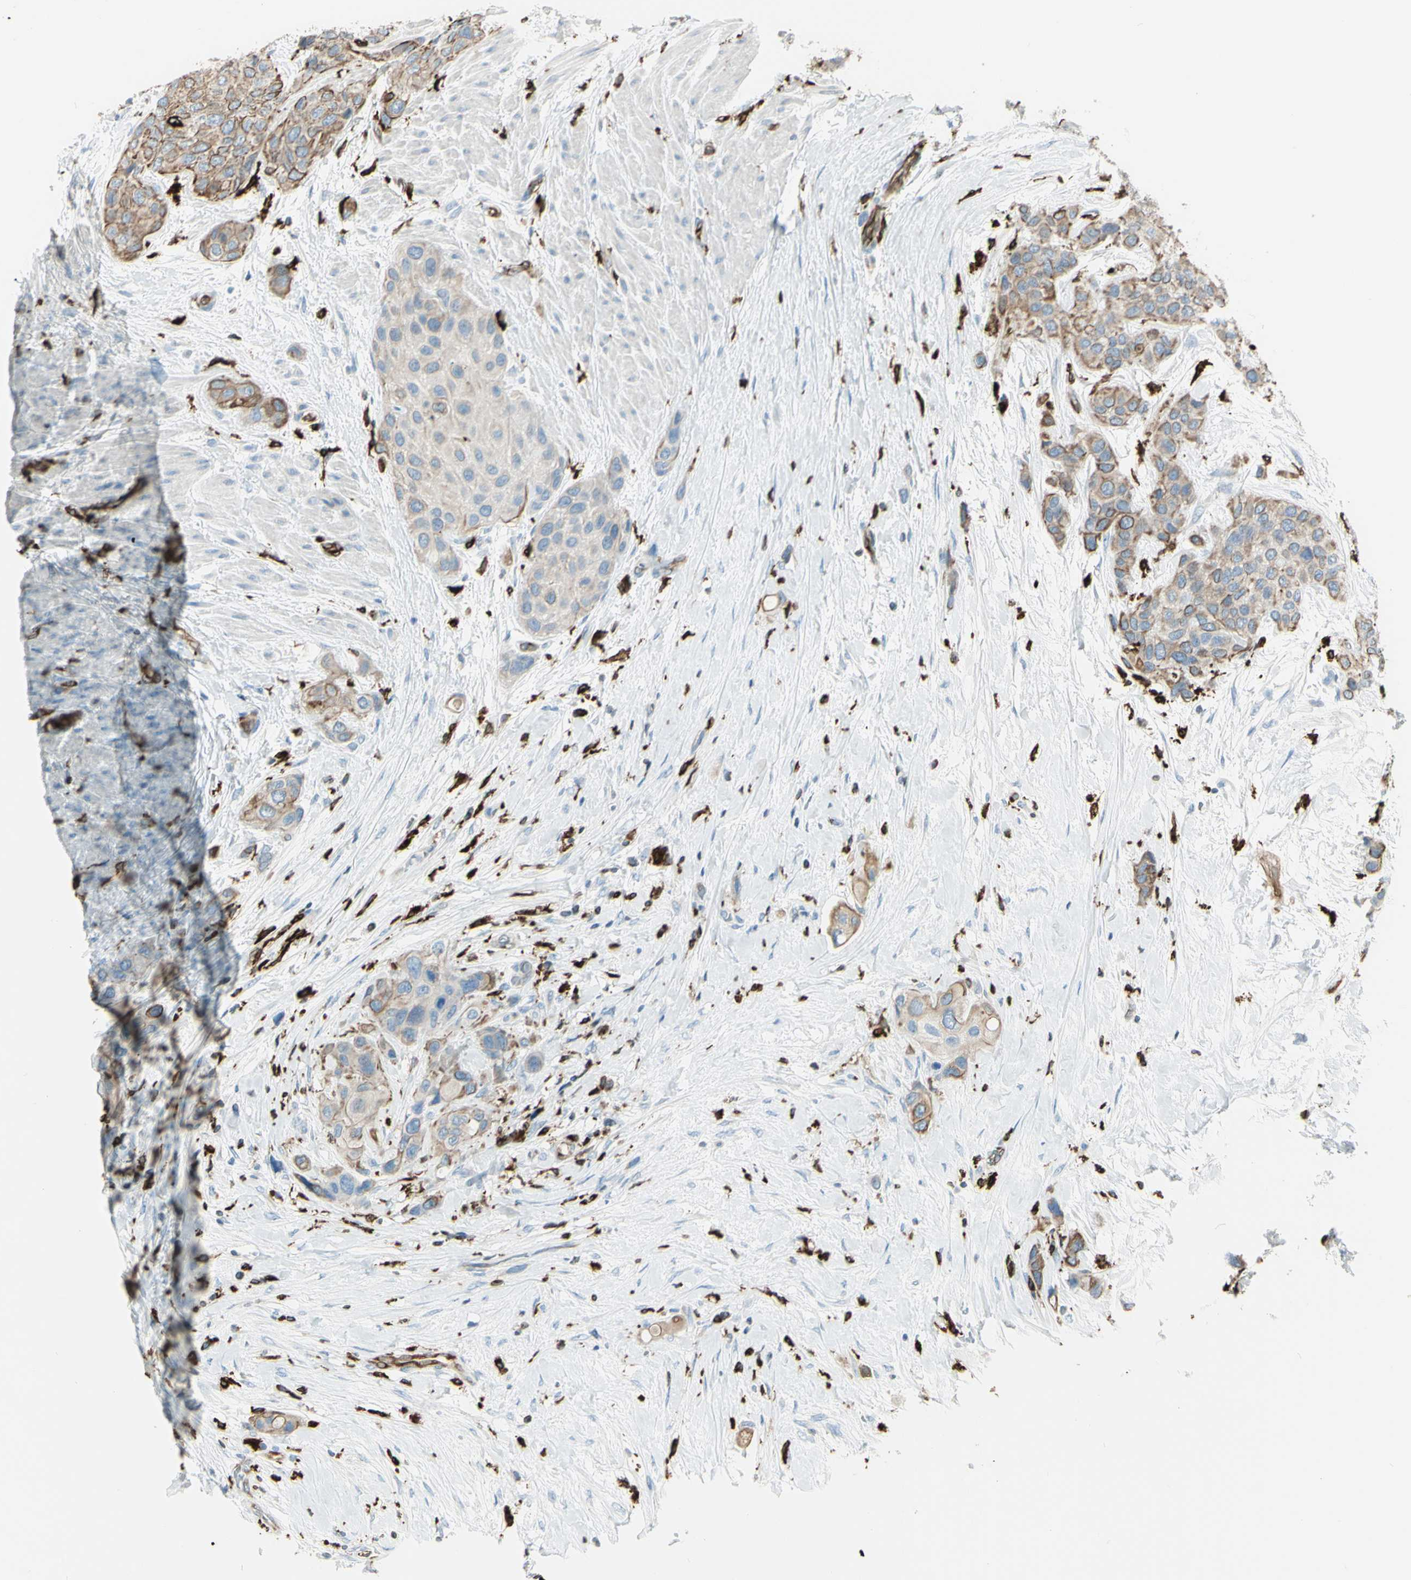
{"staining": {"intensity": "weak", "quantity": ">75%", "location": "cytoplasmic/membranous"}, "tissue": "urothelial cancer", "cell_type": "Tumor cells", "image_type": "cancer", "snomed": [{"axis": "morphology", "description": "Urothelial carcinoma, High grade"}, {"axis": "topography", "description": "Urinary bladder"}], "caption": "This histopathology image demonstrates urothelial cancer stained with immunohistochemistry (IHC) to label a protein in brown. The cytoplasmic/membranous of tumor cells show weak positivity for the protein. Nuclei are counter-stained blue.", "gene": "CD74", "patient": {"sex": "female", "age": 56}}